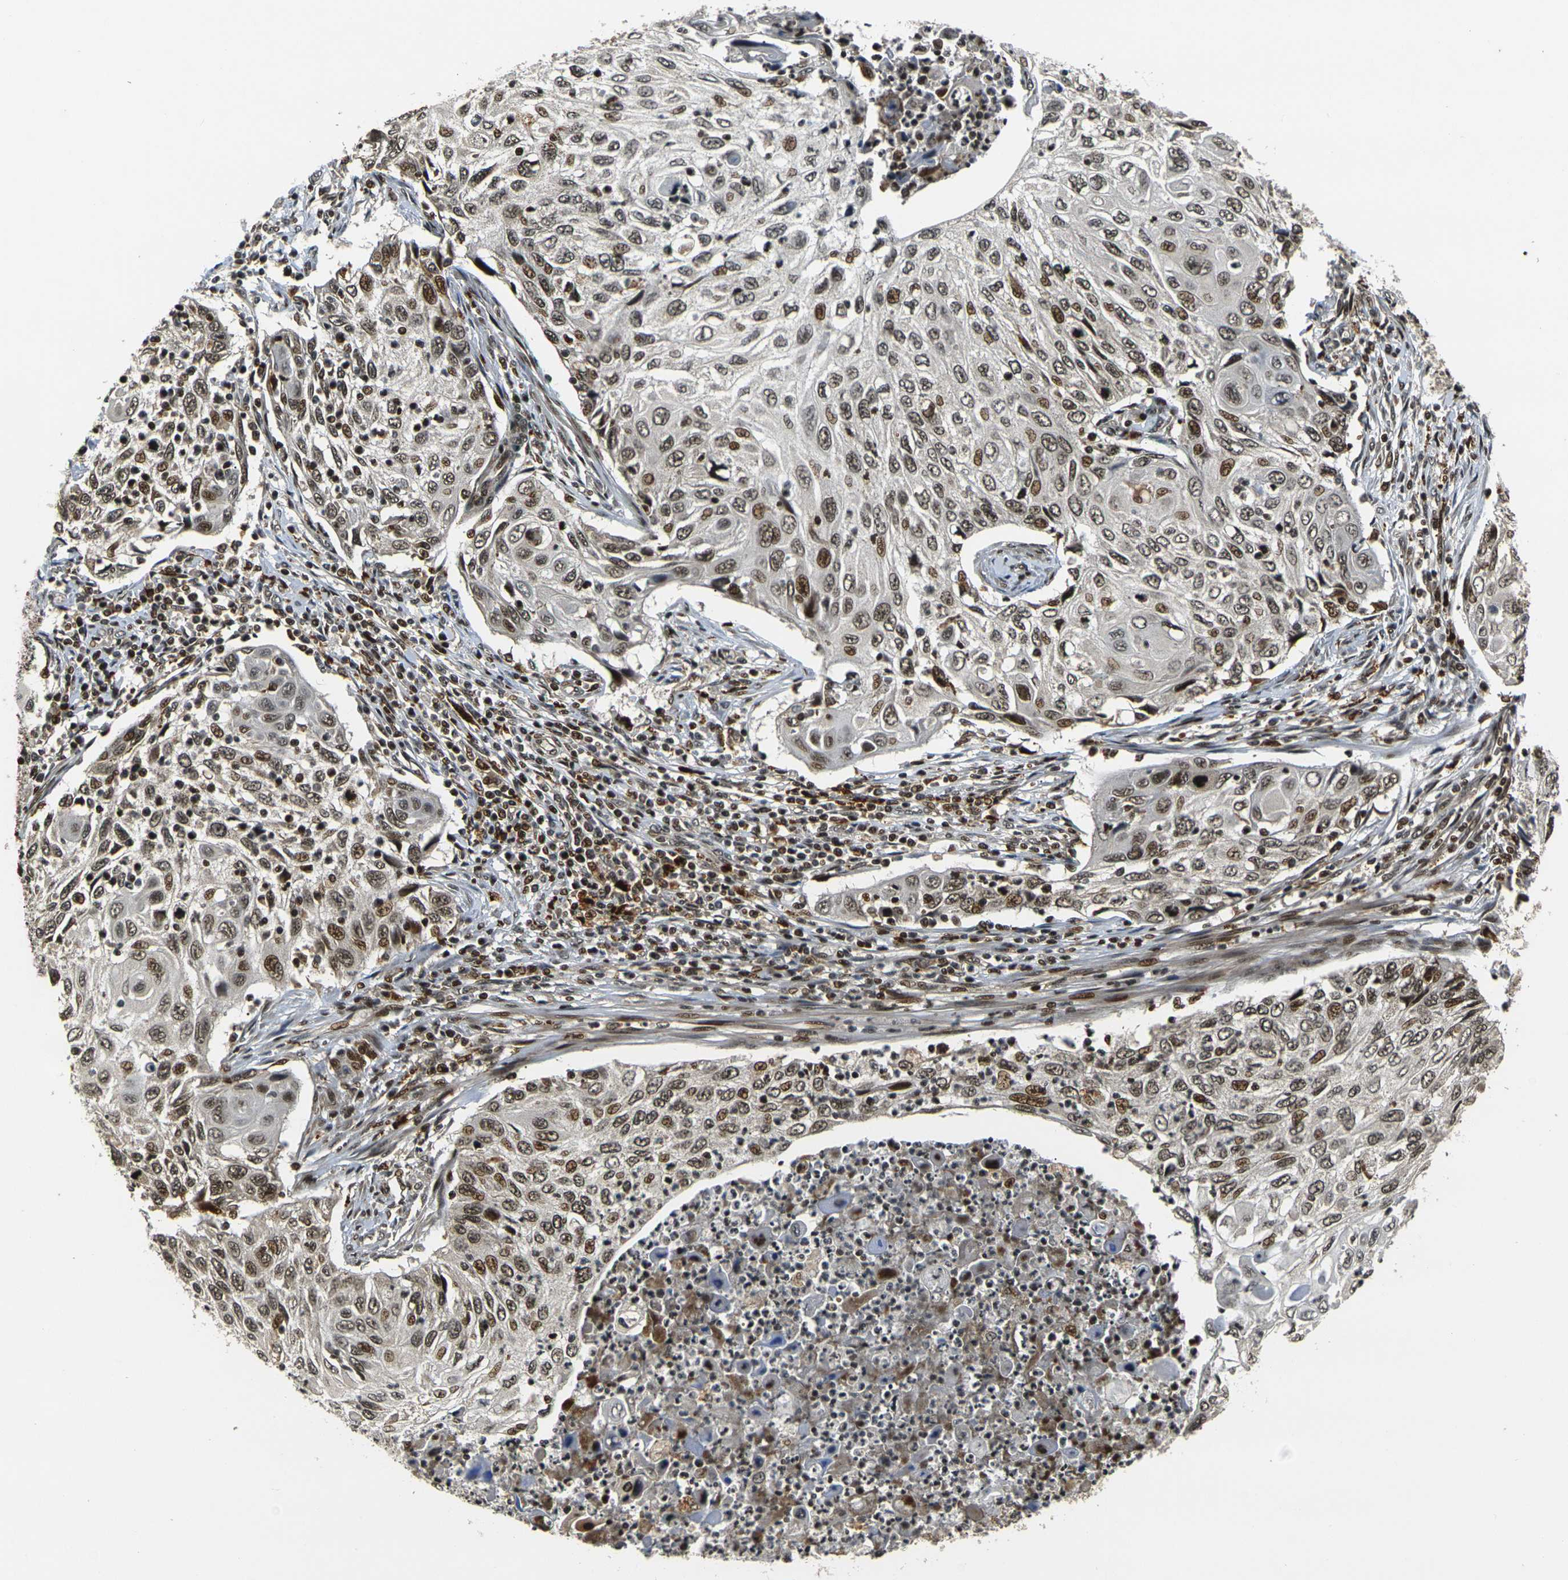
{"staining": {"intensity": "moderate", "quantity": ">75%", "location": "nuclear"}, "tissue": "cervical cancer", "cell_type": "Tumor cells", "image_type": "cancer", "snomed": [{"axis": "morphology", "description": "Squamous cell carcinoma, NOS"}, {"axis": "topography", "description": "Cervix"}], "caption": "Moderate nuclear expression for a protein is identified in about >75% of tumor cells of cervical cancer using IHC.", "gene": "ACTL6A", "patient": {"sex": "female", "age": 70}}